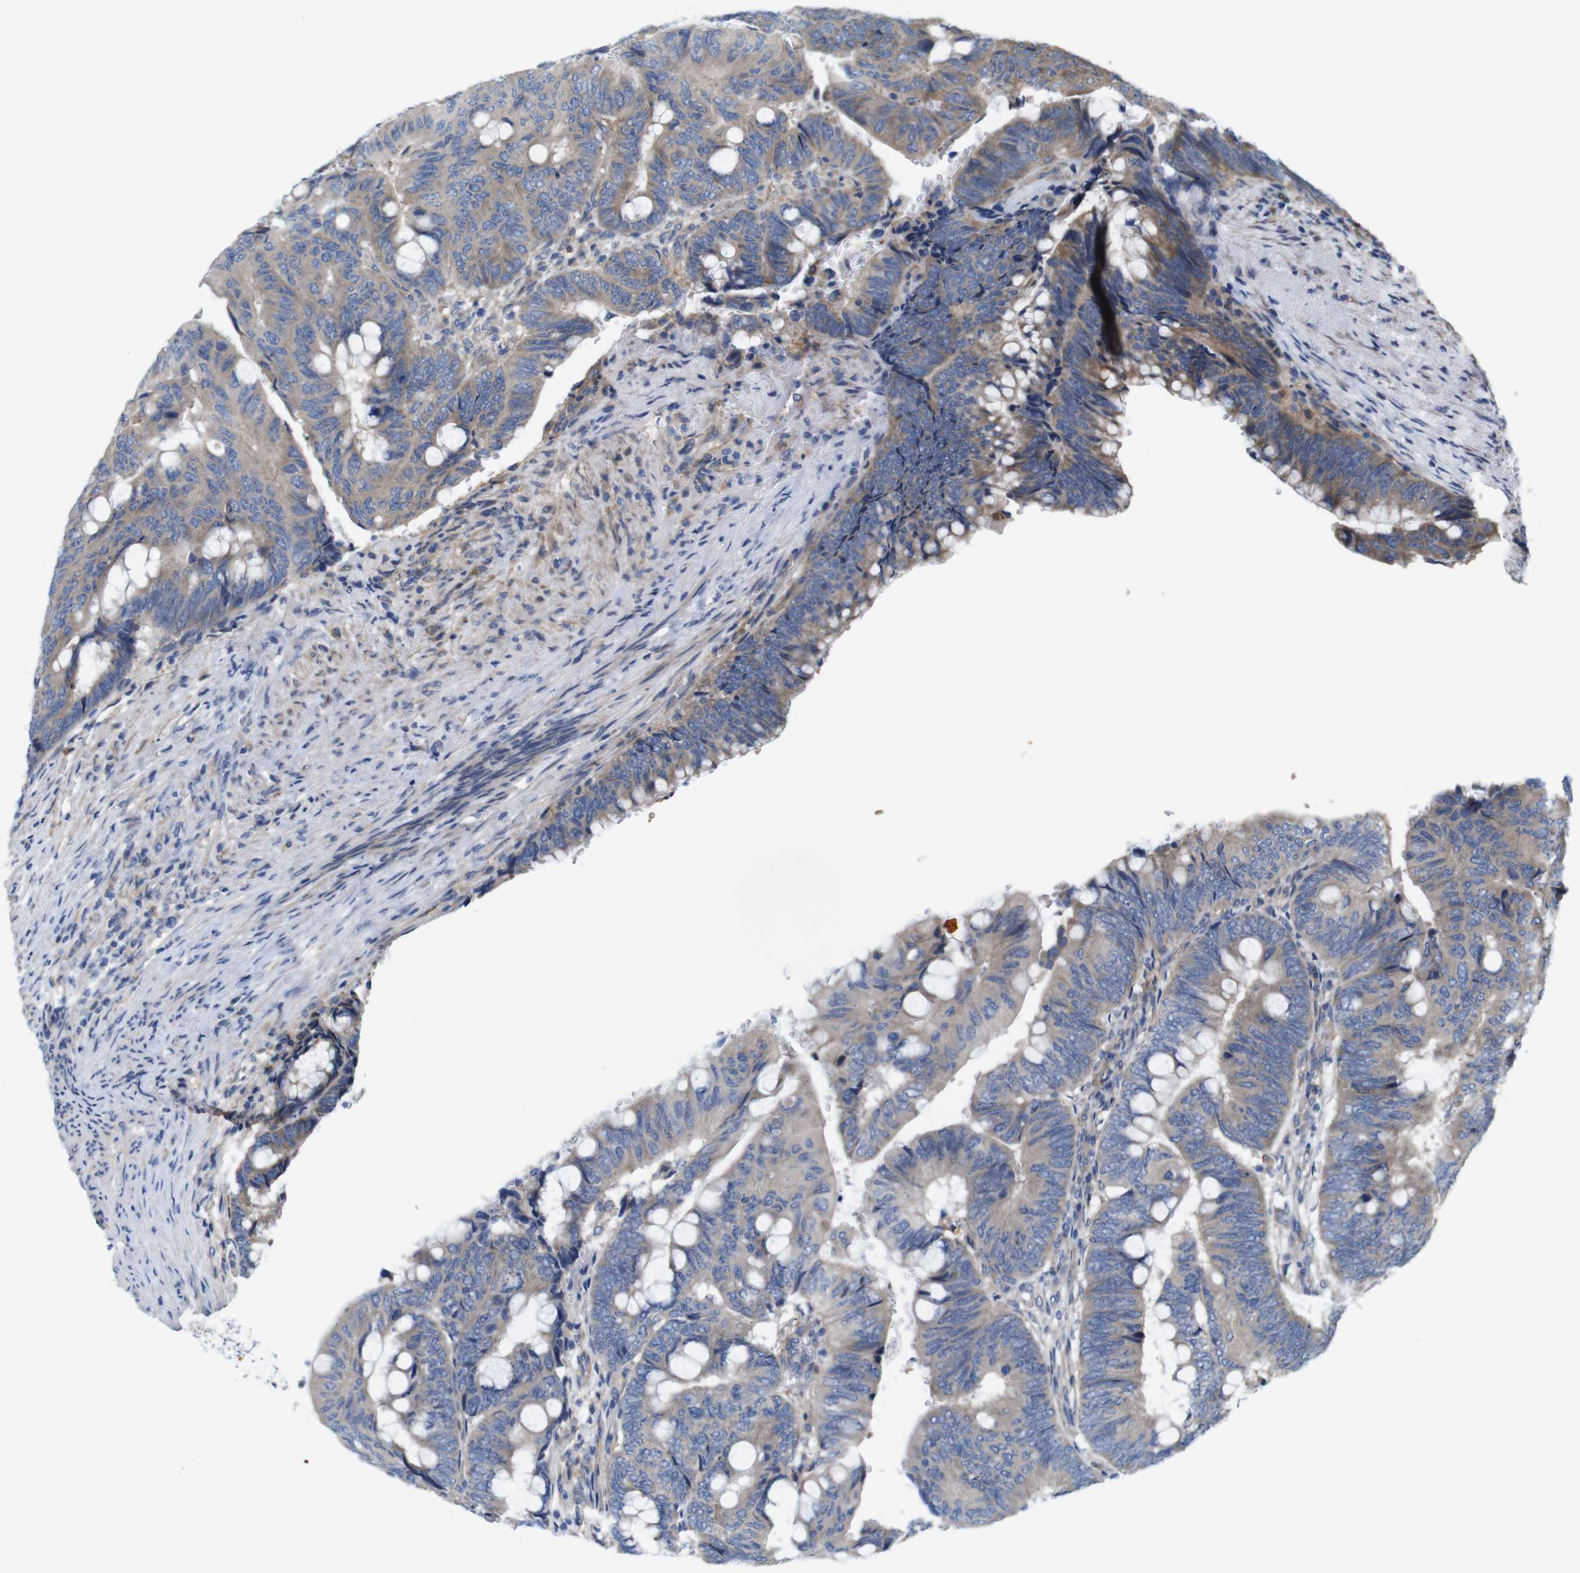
{"staining": {"intensity": "weak", "quantity": ">75%", "location": "cytoplasmic/membranous"}, "tissue": "colorectal cancer", "cell_type": "Tumor cells", "image_type": "cancer", "snomed": [{"axis": "morphology", "description": "Normal tissue, NOS"}, {"axis": "morphology", "description": "Adenocarcinoma, NOS"}, {"axis": "topography", "description": "Rectum"}, {"axis": "topography", "description": "Peripheral nerve tissue"}], "caption": "The histopathology image exhibits immunohistochemical staining of adenocarcinoma (colorectal). There is weak cytoplasmic/membranous expression is present in about >75% of tumor cells.", "gene": "SIGLEC8", "patient": {"sex": "male", "age": 92}}